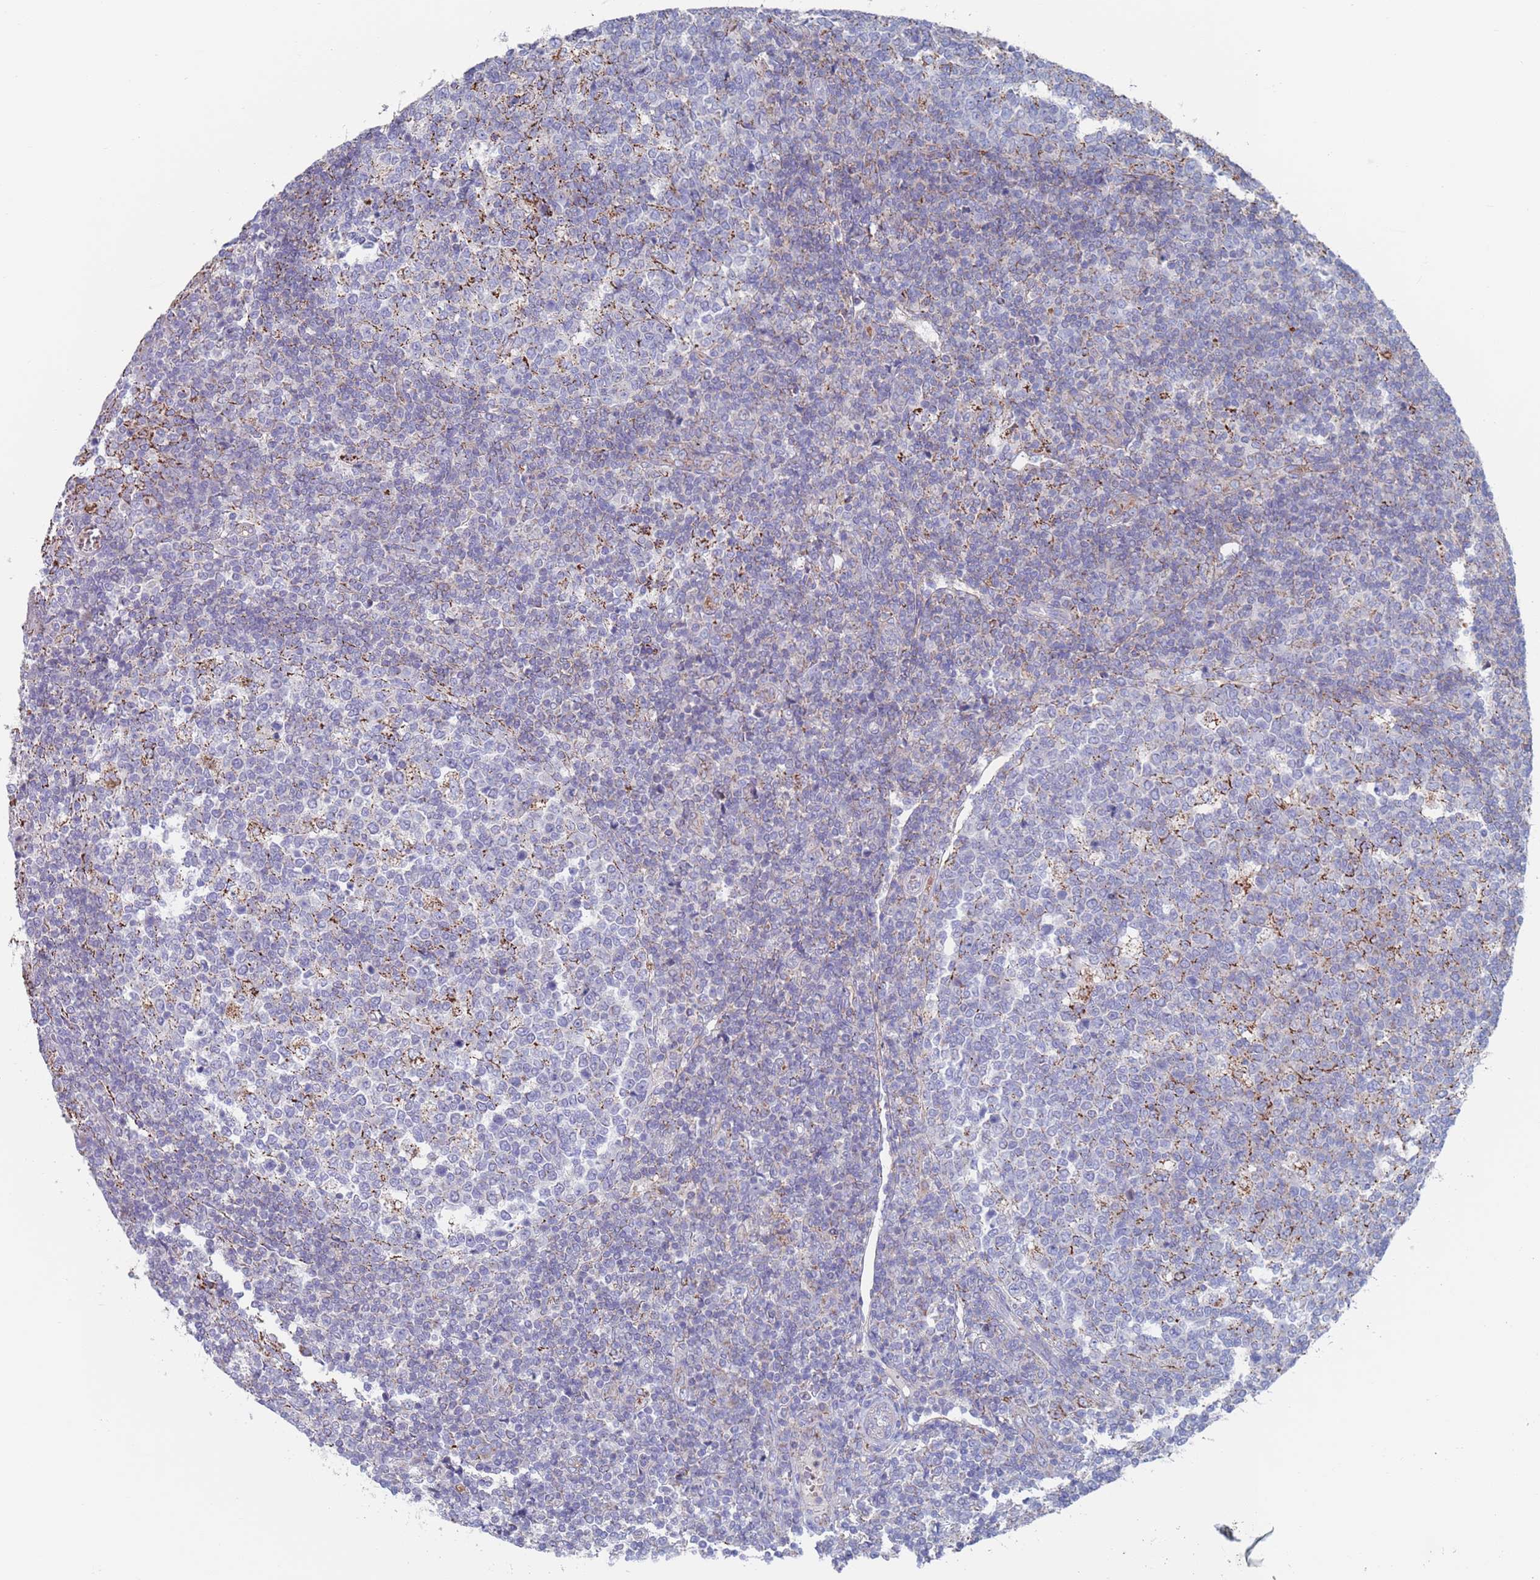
{"staining": {"intensity": "negative", "quantity": "none", "location": "none"}, "tissue": "tonsil", "cell_type": "Germinal center cells", "image_type": "normal", "snomed": [{"axis": "morphology", "description": "Normal tissue, NOS"}, {"axis": "topography", "description": "Tonsil"}], "caption": "IHC image of unremarkable tonsil stained for a protein (brown), which reveals no expression in germinal center cells.", "gene": "CHCHD6", "patient": {"sex": "female", "age": 19}}